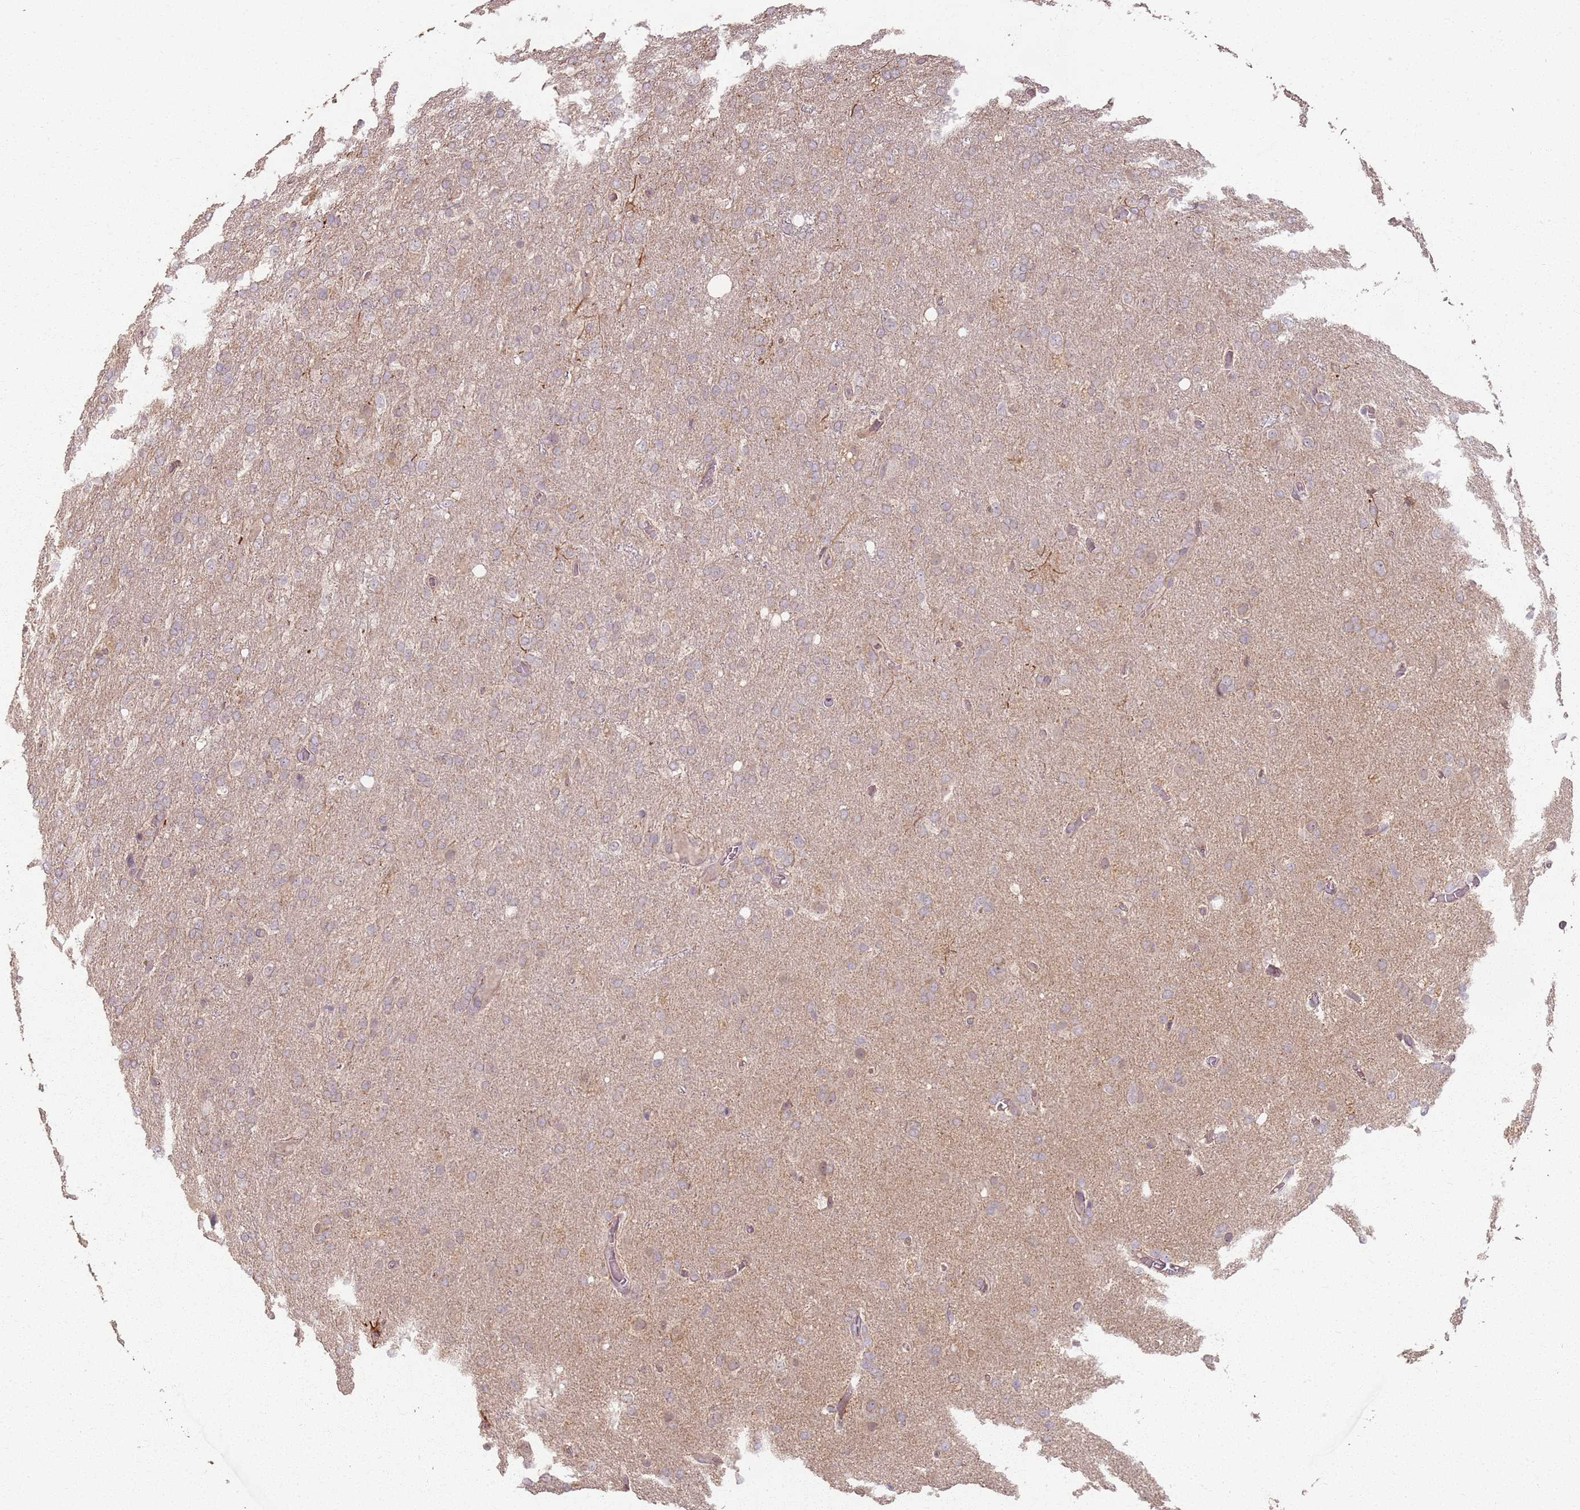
{"staining": {"intensity": "weak", "quantity": "<25%", "location": "cytoplasmic/membranous"}, "tissue": "glioma", "cell_type": "Tumor cells", "image_type": "cancer", "snomed": [{"axis": "morphology", "description": "Glioma, malignant, High grade"}, {"axis": "topography", "description": "Brain"}], "caption": "IHC micrograph of glioma stained for a protein (brown), which exhibits no staining in tumor cells. (Brightfield microscopy of DAB immunohistochemistry (IHC) at high magnification).", "gene": "CCDC168", "patient": {"sex": "female", "age": 74}}